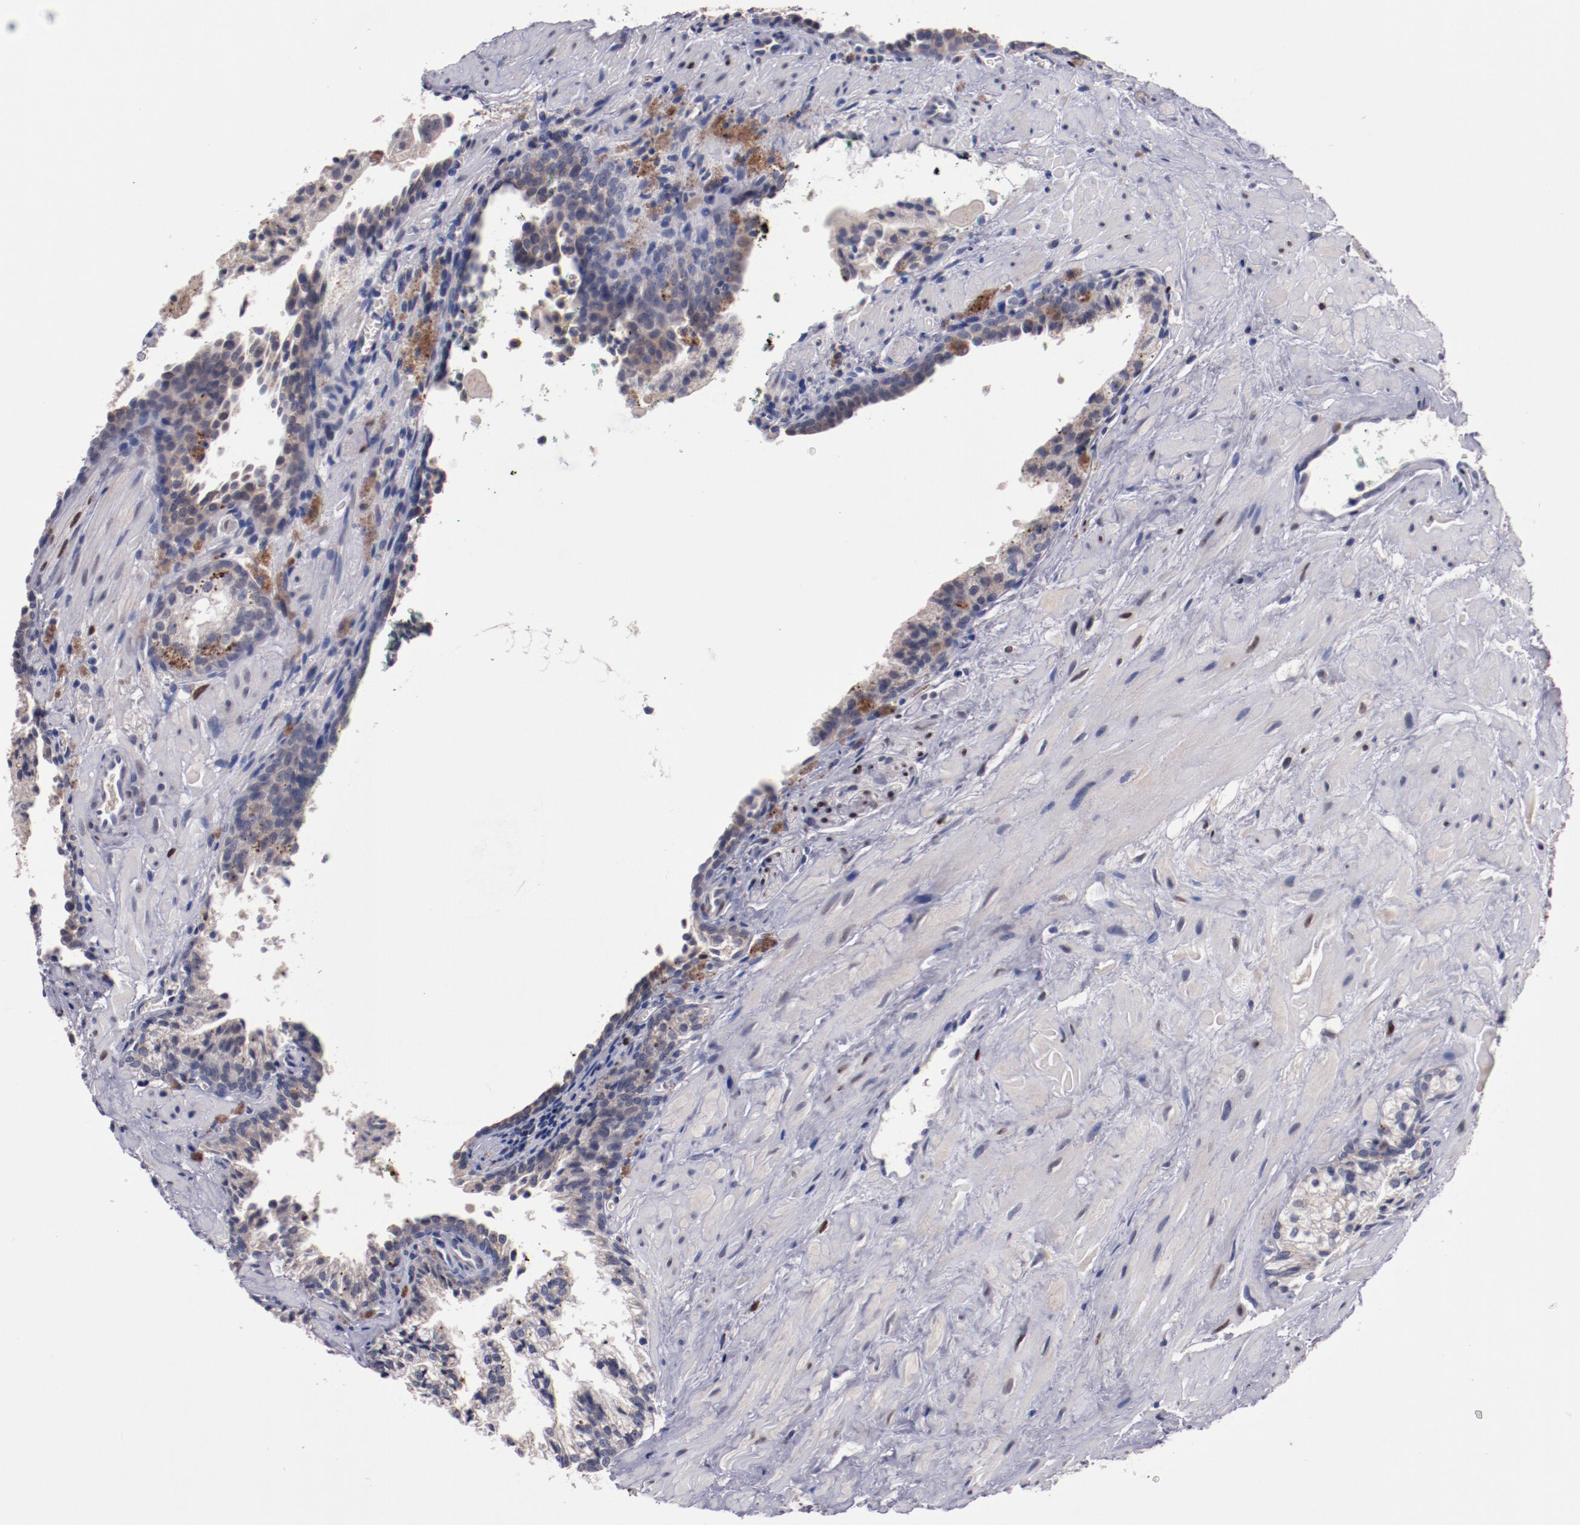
{"staining": {"intensity": "weak", "quantity": ">75%", "location": "cytoplasmic/membranous"}, "tissue": "prostate cancer", "cell_type": "Tumor cells", "image_type": "cancer", "snomed": [{"axis": "morphology", "description": "Adenocarcinoma, Medium grade"}, {"axis": "topography", "description": "Prostate"}], "caption": "IHC image of human medium-grade adenocarcinoma (prostate) stained for a protein (brown), which exhibits low levels of weak cytoplasmic/membranous staining in about >75% of tumor cells.", "gene": "FAM81A", "patient": {"sex": "male", "age": 64}}